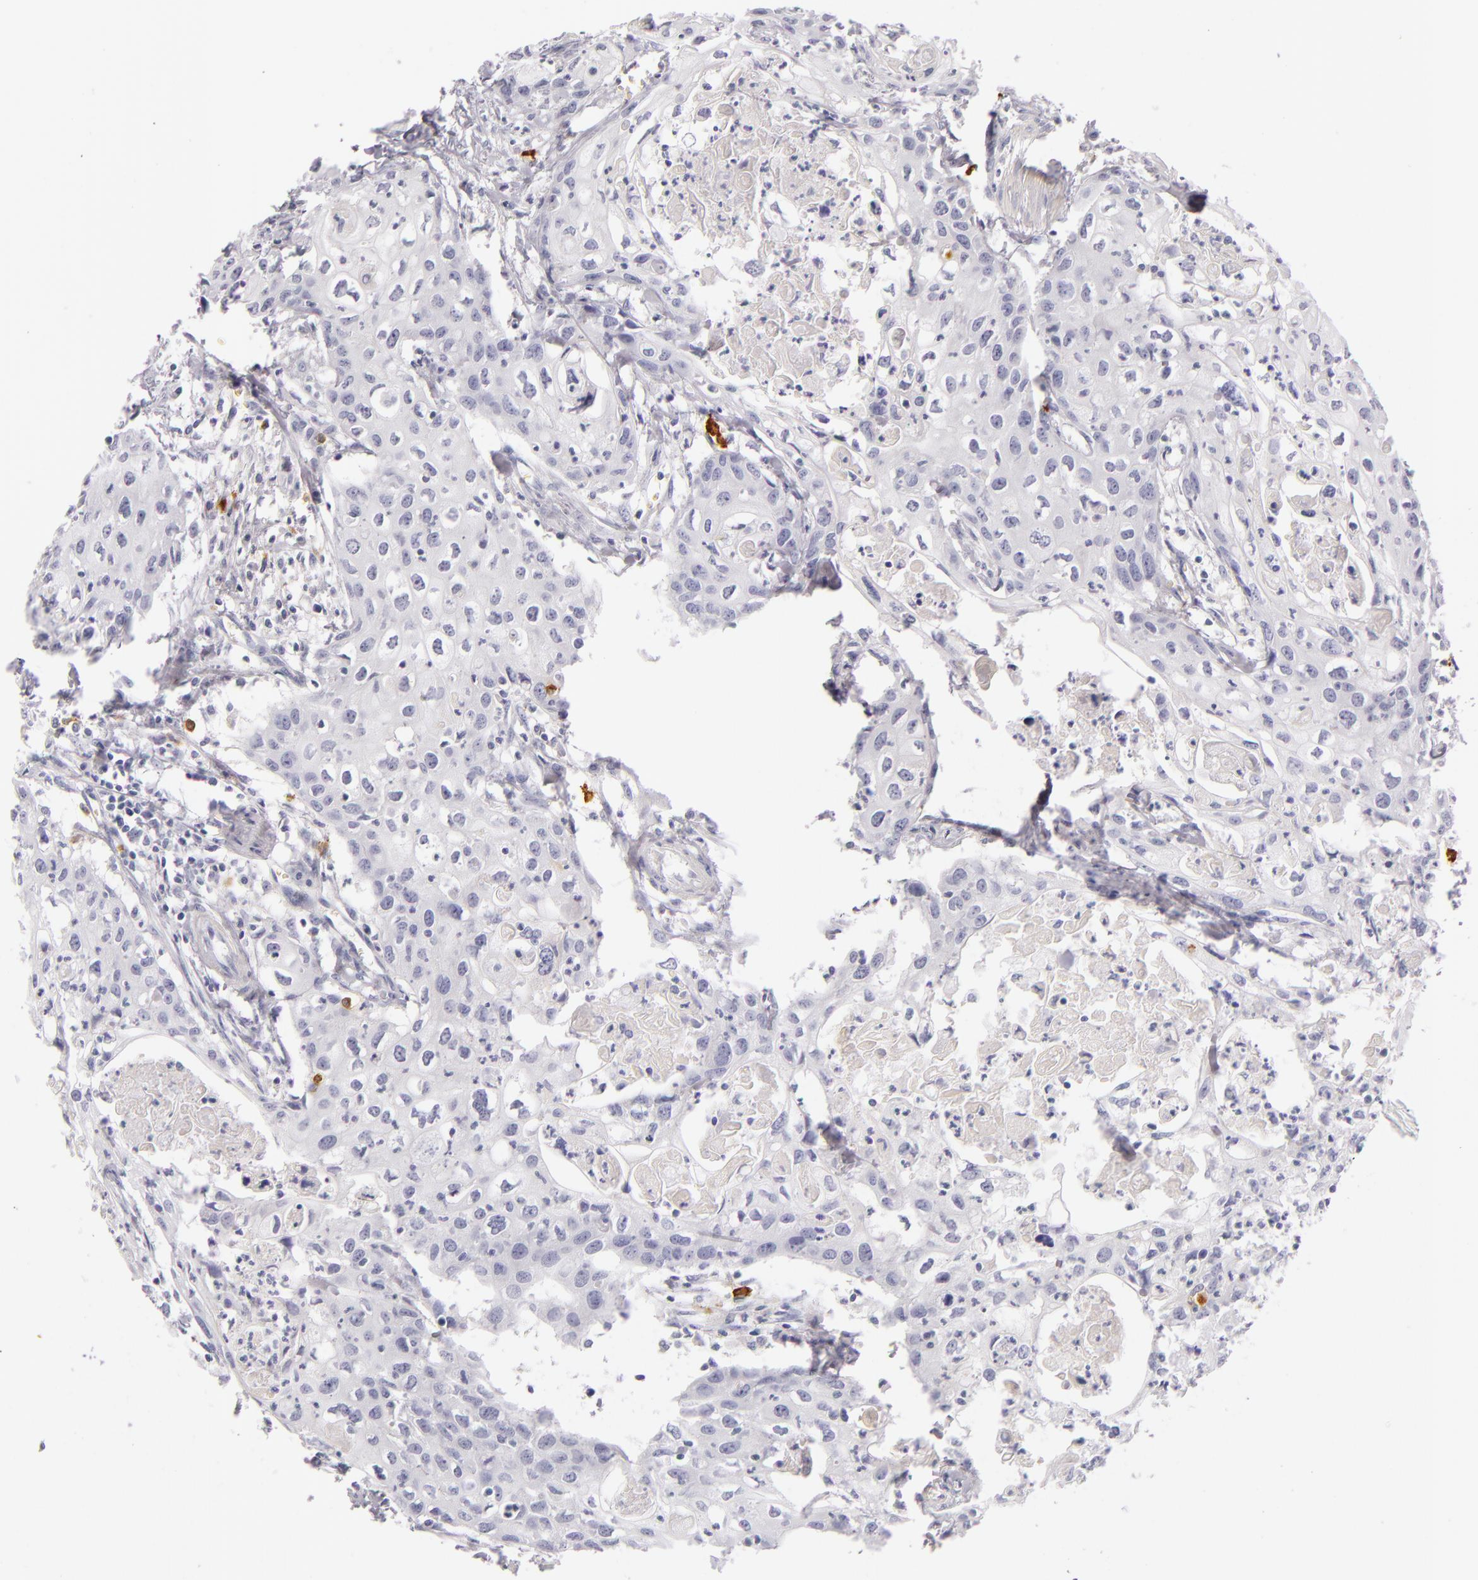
{"staining": {"intensity": "negative", "quantity": "none", "location": "none"}, "tissue": "urothelial cancer", "cell_type": "Tumor cells", "image_type": "cancer", "snomed": [{"axis": "morphology", "description": "Urothelial carcinoma, High grade"}, {"axis": "topography", "description": "Urinary bladder"}], "caption": "Tumor cells show no significant positivity in urothelial cancer. Nuclei are stained in blue.", "gene": "TPSD1", "patient": {"sex": "male", "age": 54}}